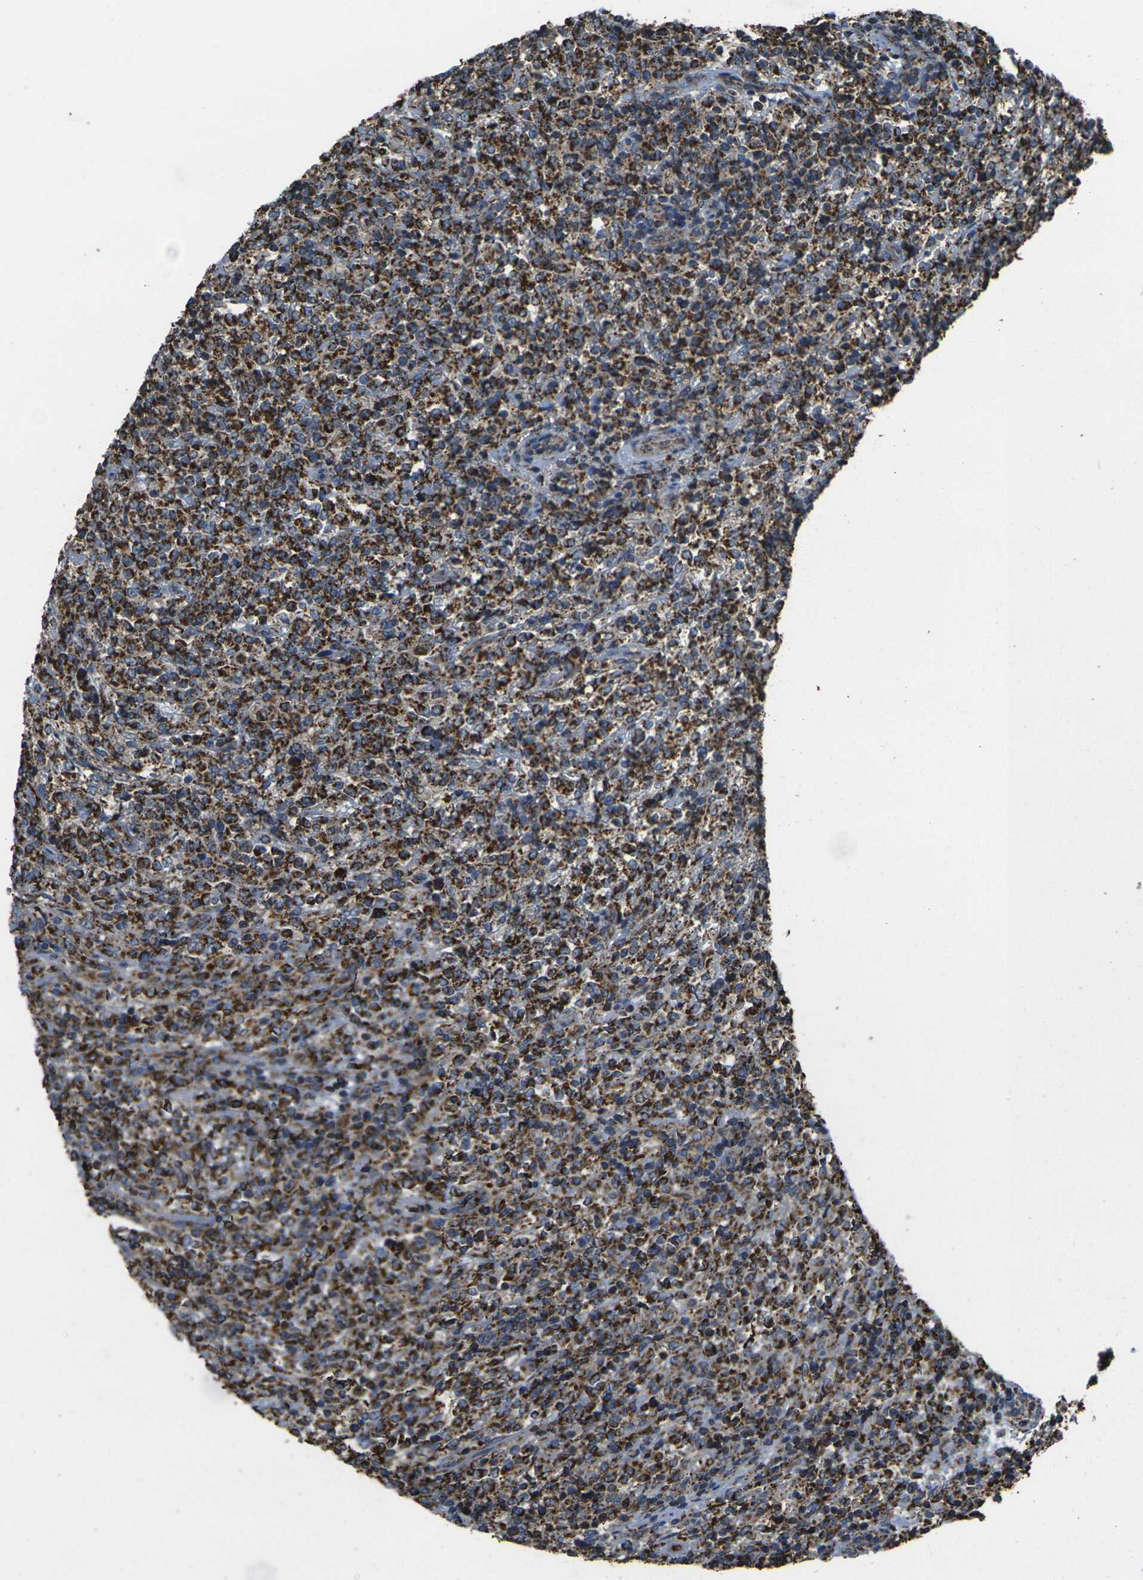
{"staining": {"intensity": "strong", "quantity": ">75%", "location": "cytoplasmic/membranous"}, "tissue": "lymphoma", "cell_type": "Tumor cells", "image_type": "cancer", "snomed": [{"axis": "morphology", "description": "Malignant lymphoma, non-Hodgkin's type, High grade"}, {"axis": "topography", "description": "Soft tissue"}], "caption": "Immunohistochemical staining of lymphoma shows high levels of strong cytoplasmic/membranous staining in approximately >75% of tumor cells.", "gene": "KLHL5", "patient": {"sex": "male", "age": 18}}